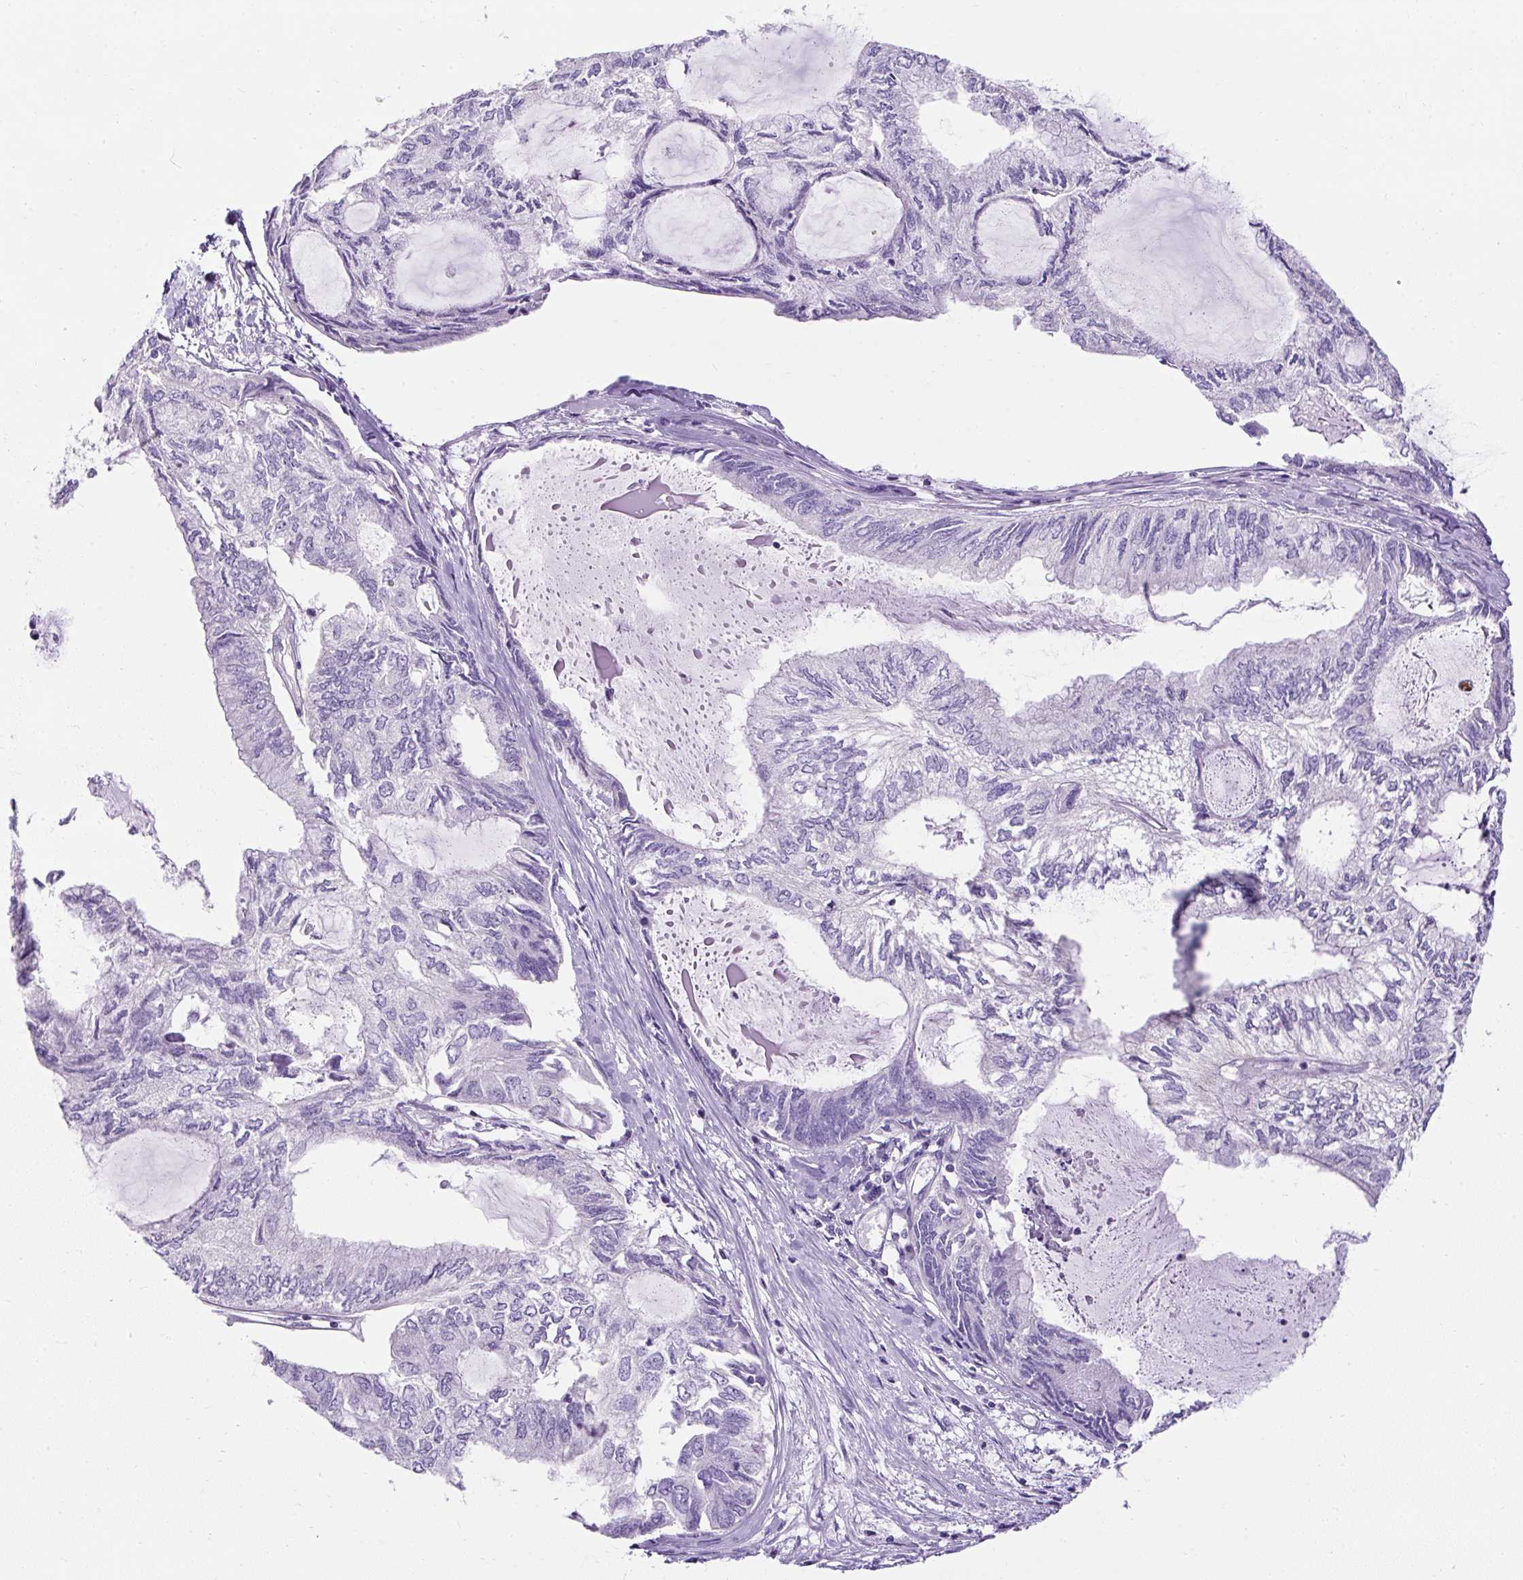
{"staining": {"intensity": "negative", "quantity": "none", "location": "none"}, "tissue": "endometrial cancer", "cell_type": "Tumor cells", "image_type": "cancer", "snomed": [{"axis": "morphology", "description": "Adenocarcinoma, NOS"}, {"axis": "topography", "description": "Endometrium"}], "caption": "Tumor cells show no significant expression in endometrial adenocarcinoma.", "gene": "C2CD4C", "patient": {"sex": "female", "age": 80}}